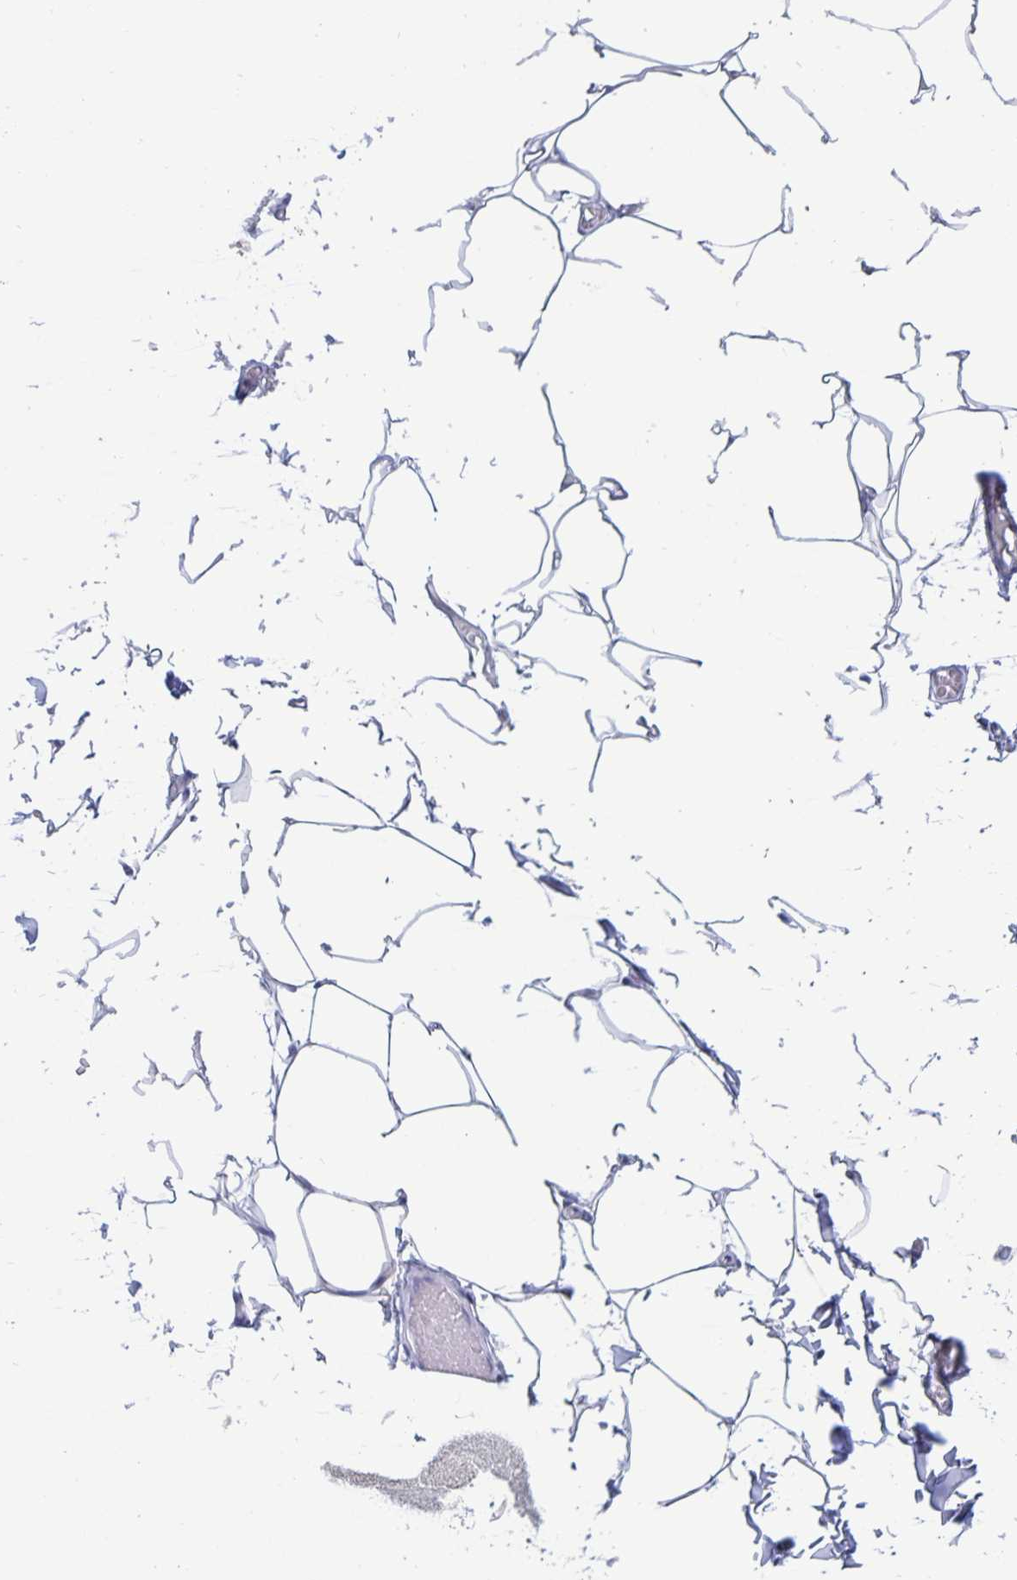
{"staining": {"intensity": "negative", "quantity": "none", "location": "none"}, "tissue": "adipose tissue", "cell_type": "Adipocytes", "image_type": "normal", "snomed": [{"axis": "morphology", "description": "Normal tissue, NOS"}, {"axis": "topography", "description": "Skin"}, {"axis": "topography", "description": "Peripheral nerve tissue"}], "caption": "High magnification brightfield microscopy of normal adipose tissue stained with DAB (brown) and counterstained with hematoxylin (blue): adipocytes show no significant staining. Brightfield microscopy of immunohistochemistry (IHC) stained with DAB (brown) and hematoxylin (blue), captured at high magnification.", "gene": "PLCB3", "patient": {"sex": "female", "age": 45}}